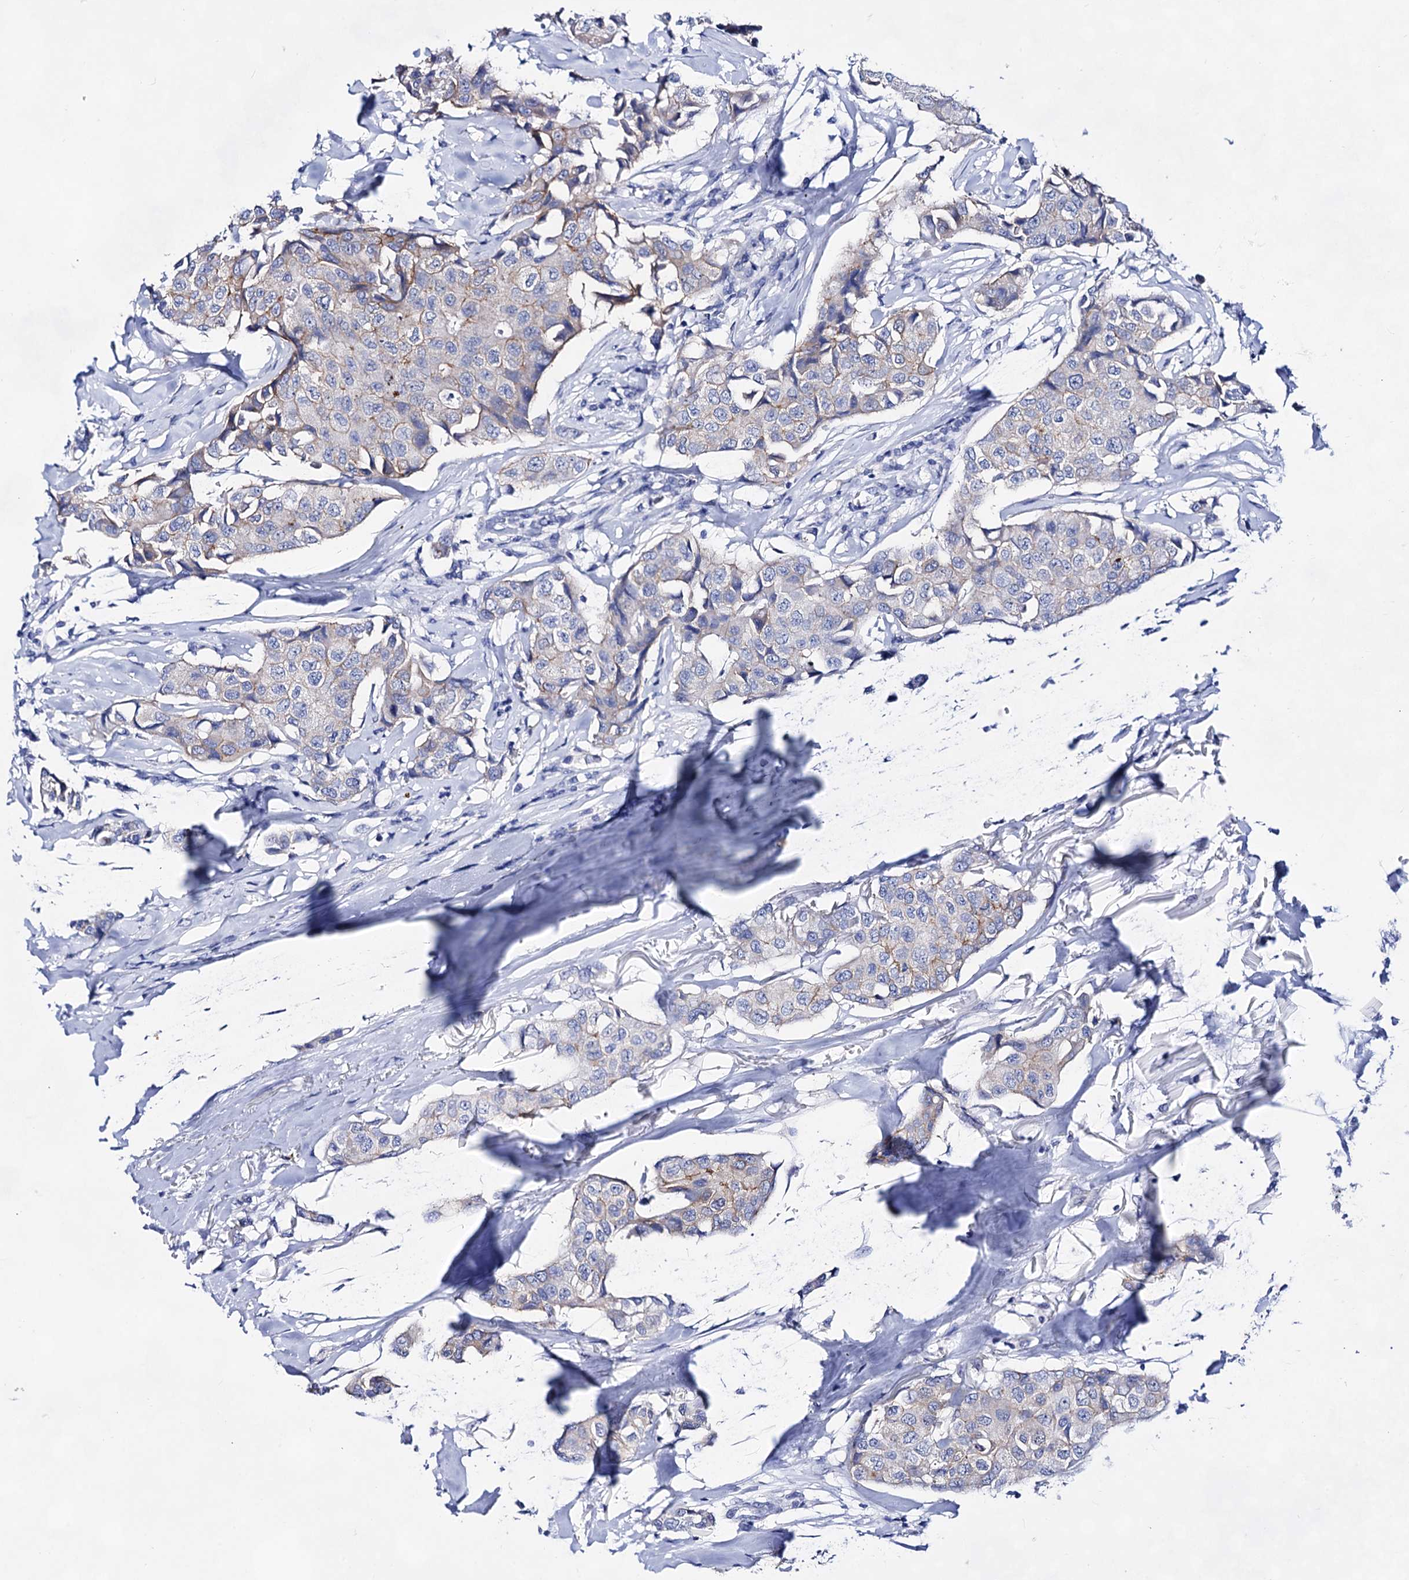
{"staining": {"intensity": "negative", "quantity": "none", "location": "none"}, "tissue": "breast cancer", "cell_type": "Tumor cells", "image_type": "cancer", "snomed": [{"axis": "morphology", "description": "Duct carcinoma"}, {"axis": "topography", "description": "Breast"}], "caption": "This is an IHC micrograph of breast cancer. There is no positivity in tumor cells.", "gene": "PLIN1", "patient": {"sex": "female", "age": 80}}